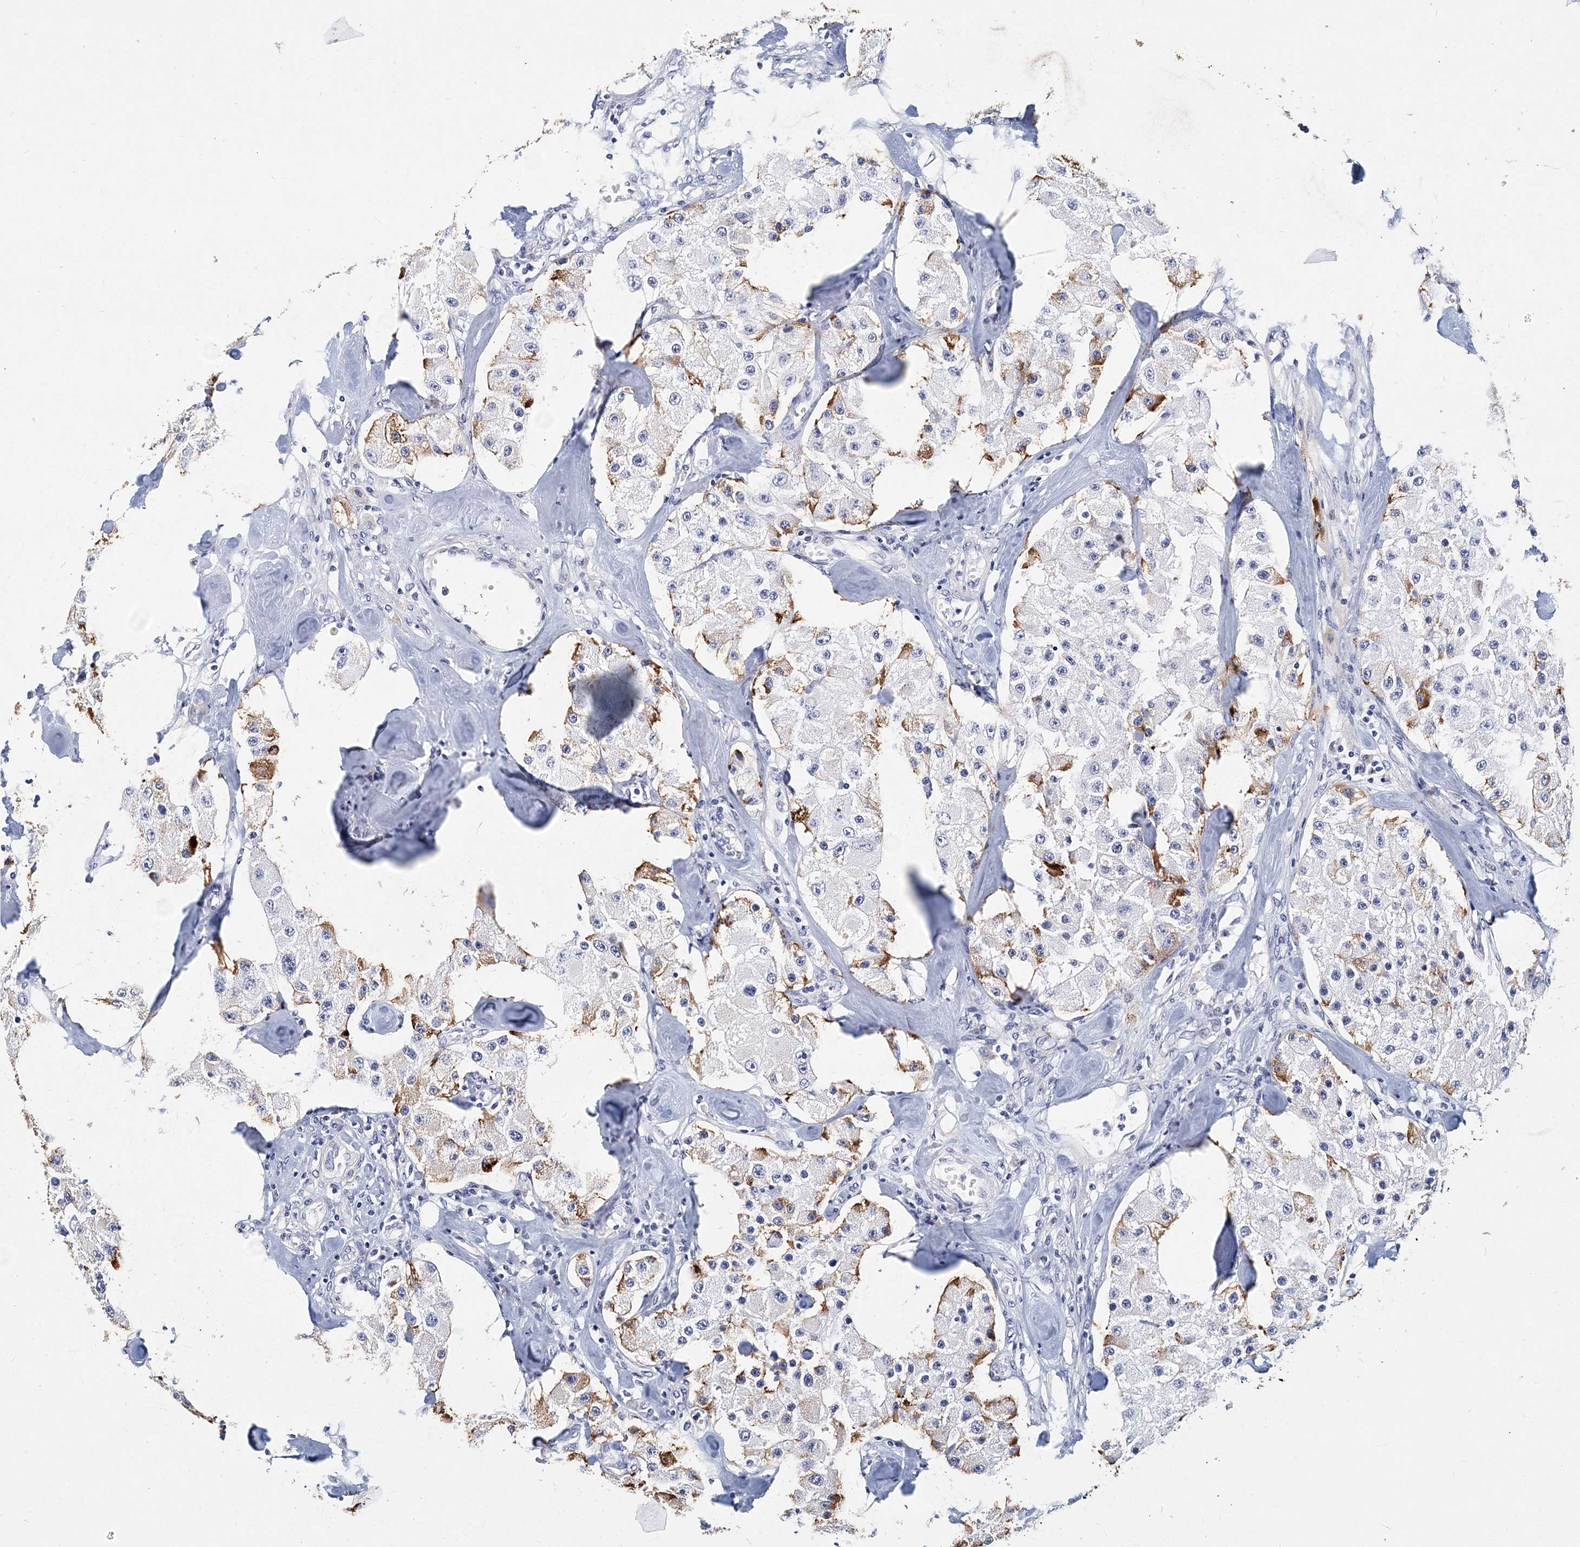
{"staining": {"intensity": "moderate", "quantity": "<25%", "location": "cytoplasmic/membranous"}, "tissue": "carcinoid", "cell_type": "Tumor cells", "image_type": "cancer", "snomed": [{"axis": "morphology", "description": "Carcinoid, malignant, NOS"}, {"axis": "topography", "description": "Pancreas"}], "caption": "About <25% of tumor cells in malignant carcinoid demonstrate moderate cytoplasmic/membranous protein positivity as visualized by brown immunohistochemical staining.", "gene": "ITGA2B", "patient": {"sex": "male", "age": 41}}